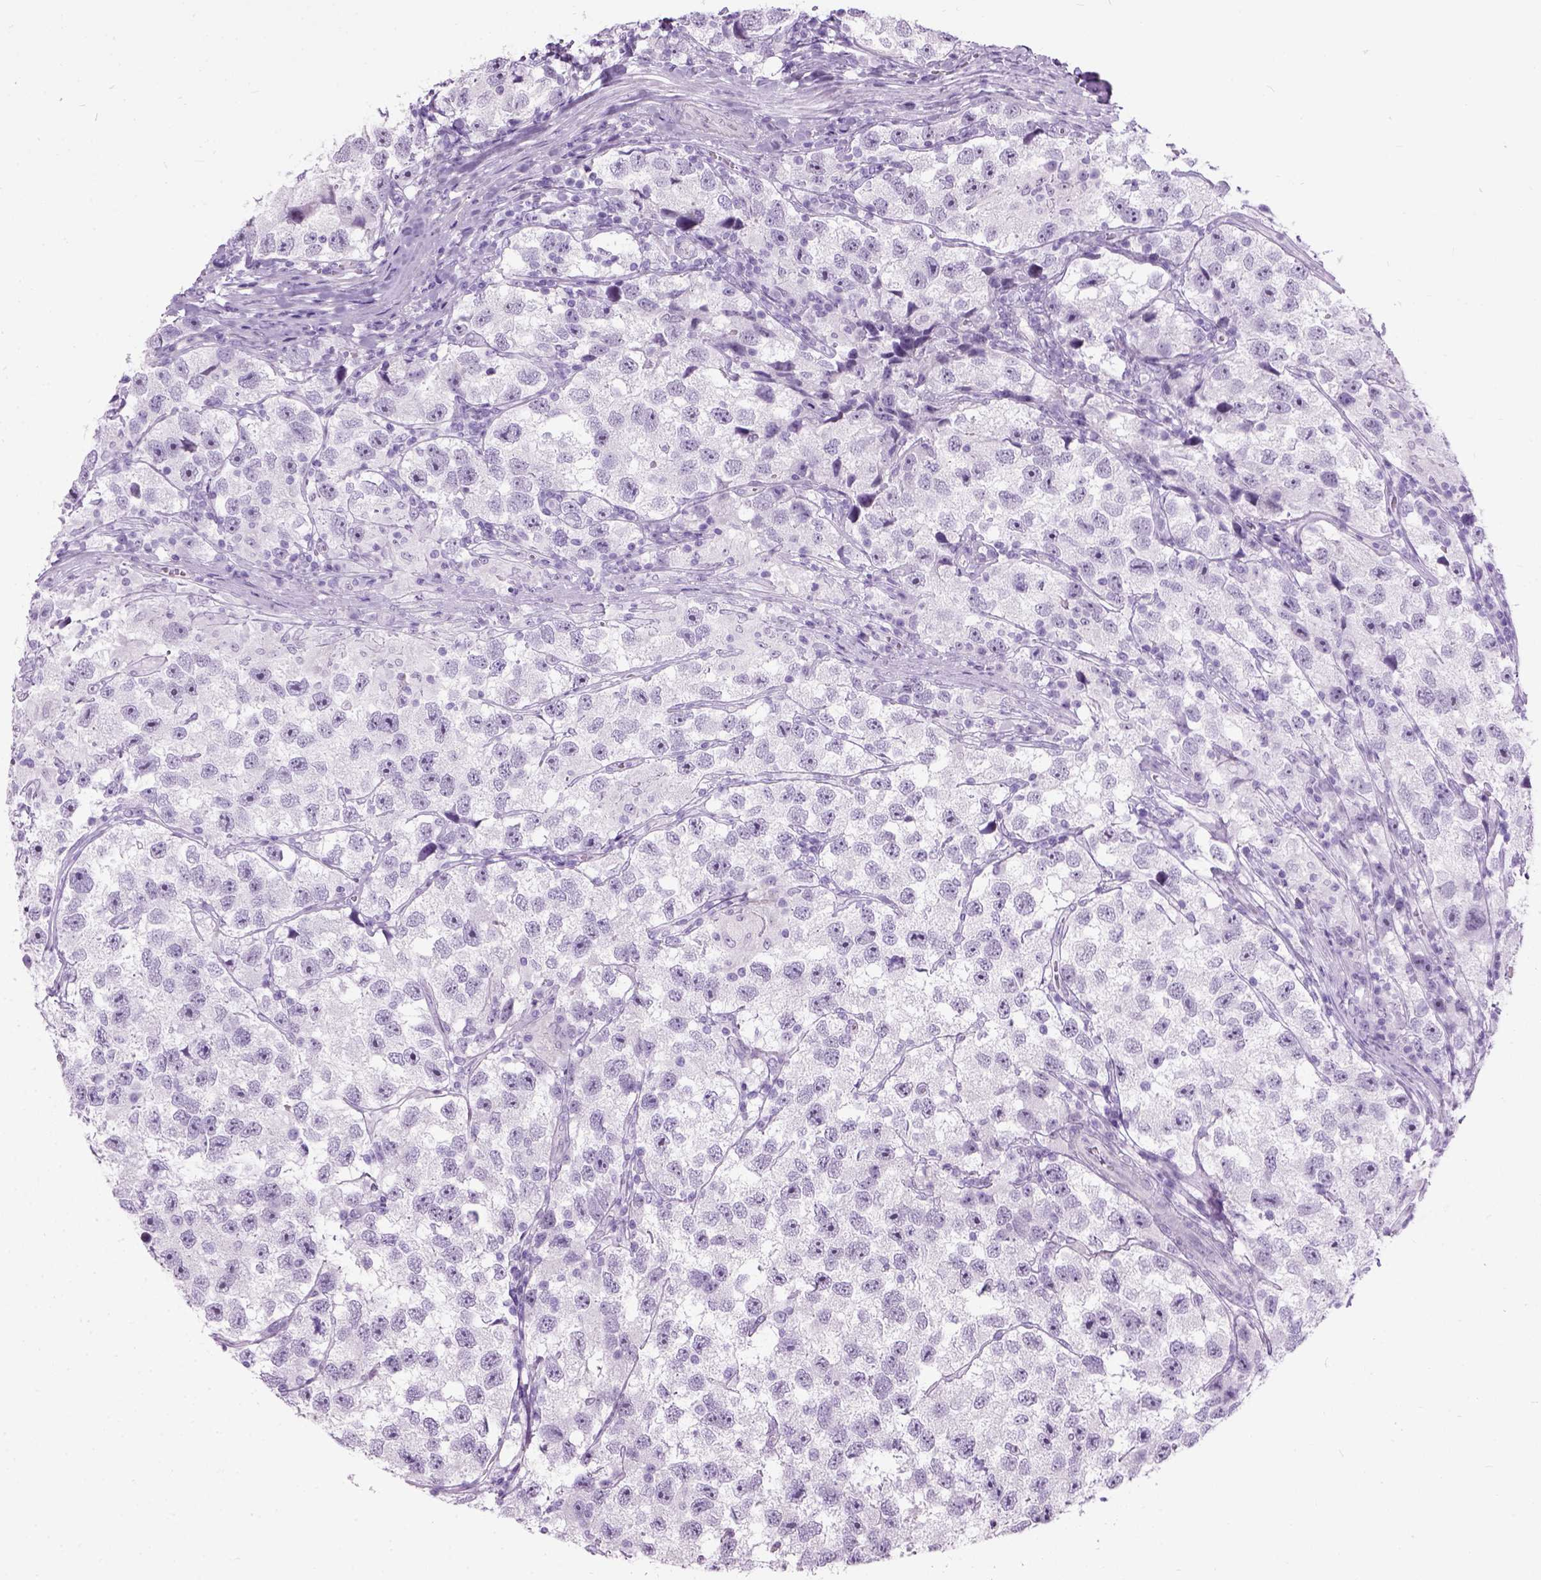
{"staining": {"intensity": "negative", "quantity": "none", "location": "none"}, "tissue": "testis cancer", "cell_type": "Tumor cells", "image_type": "cancer", "snomed": [{"axis": "morphology", "description": "Seminoma, NOS"}, {"axis": "topography", "description": "Testis"}], "caption": "Testis cancer was stained to show a protein in brown. There is no significant staining in tumor cells.", "gene": "AXDND1", "patient": {"sex": "male", "age": 26}}